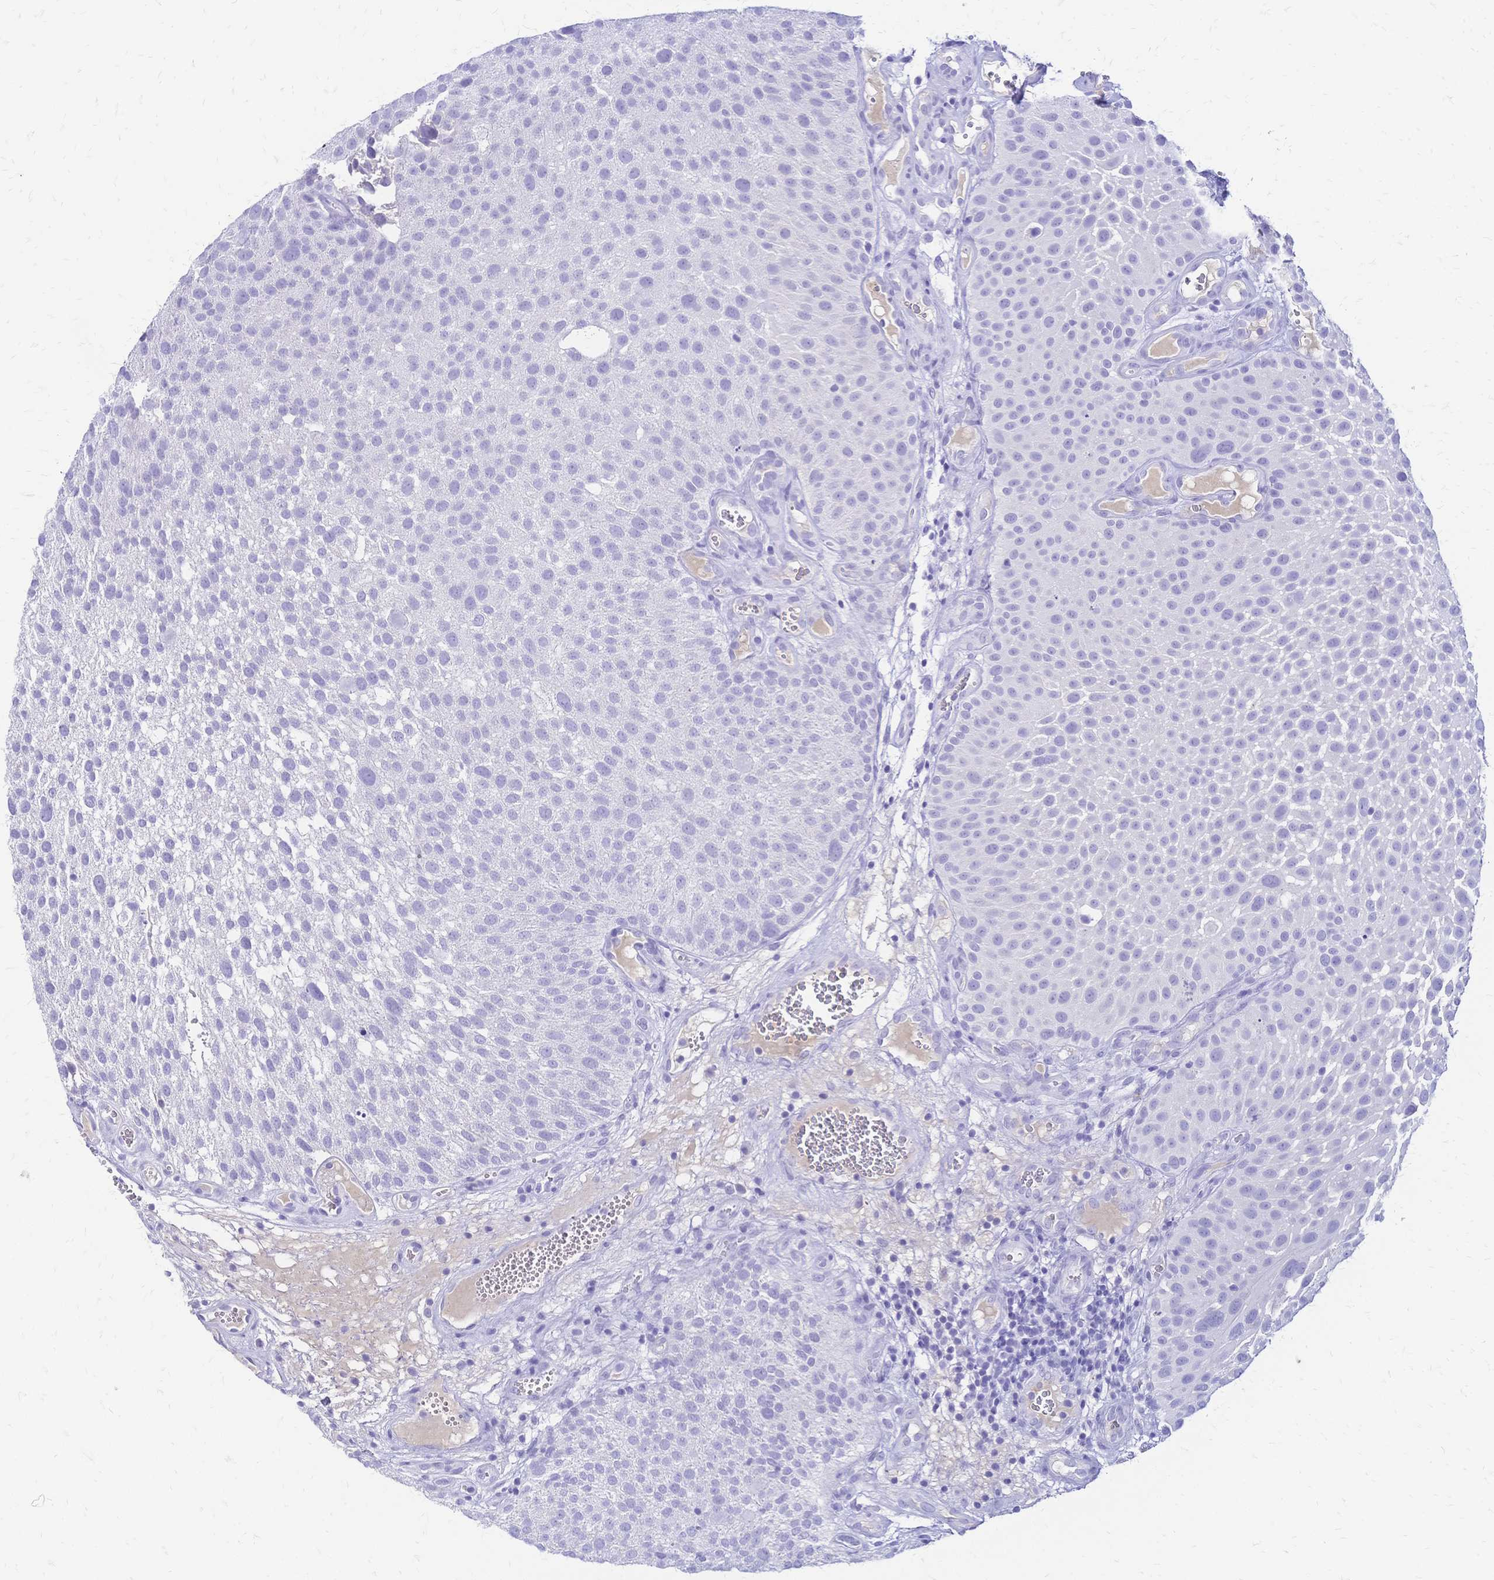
{"staining": {"intensity": "negative", "quantity": "none", "location": "none"}, "tissue": "urothelial cancer", "cell_type": "Tumor cells", "image_type": "cancer", "snomed": [{"axis": "morphology", "description": "Urothelial carcinoma, Low grade"}, {"axis": "topography", "description": "Urinary bladder"}], "caption": "A high-resolution image shows immunohistochemistry staining of urothelial cancer, which displays no significant positivity in tumor cells.", "gene": "FA2H", "patient": {"sex": "male", "age": 72}}